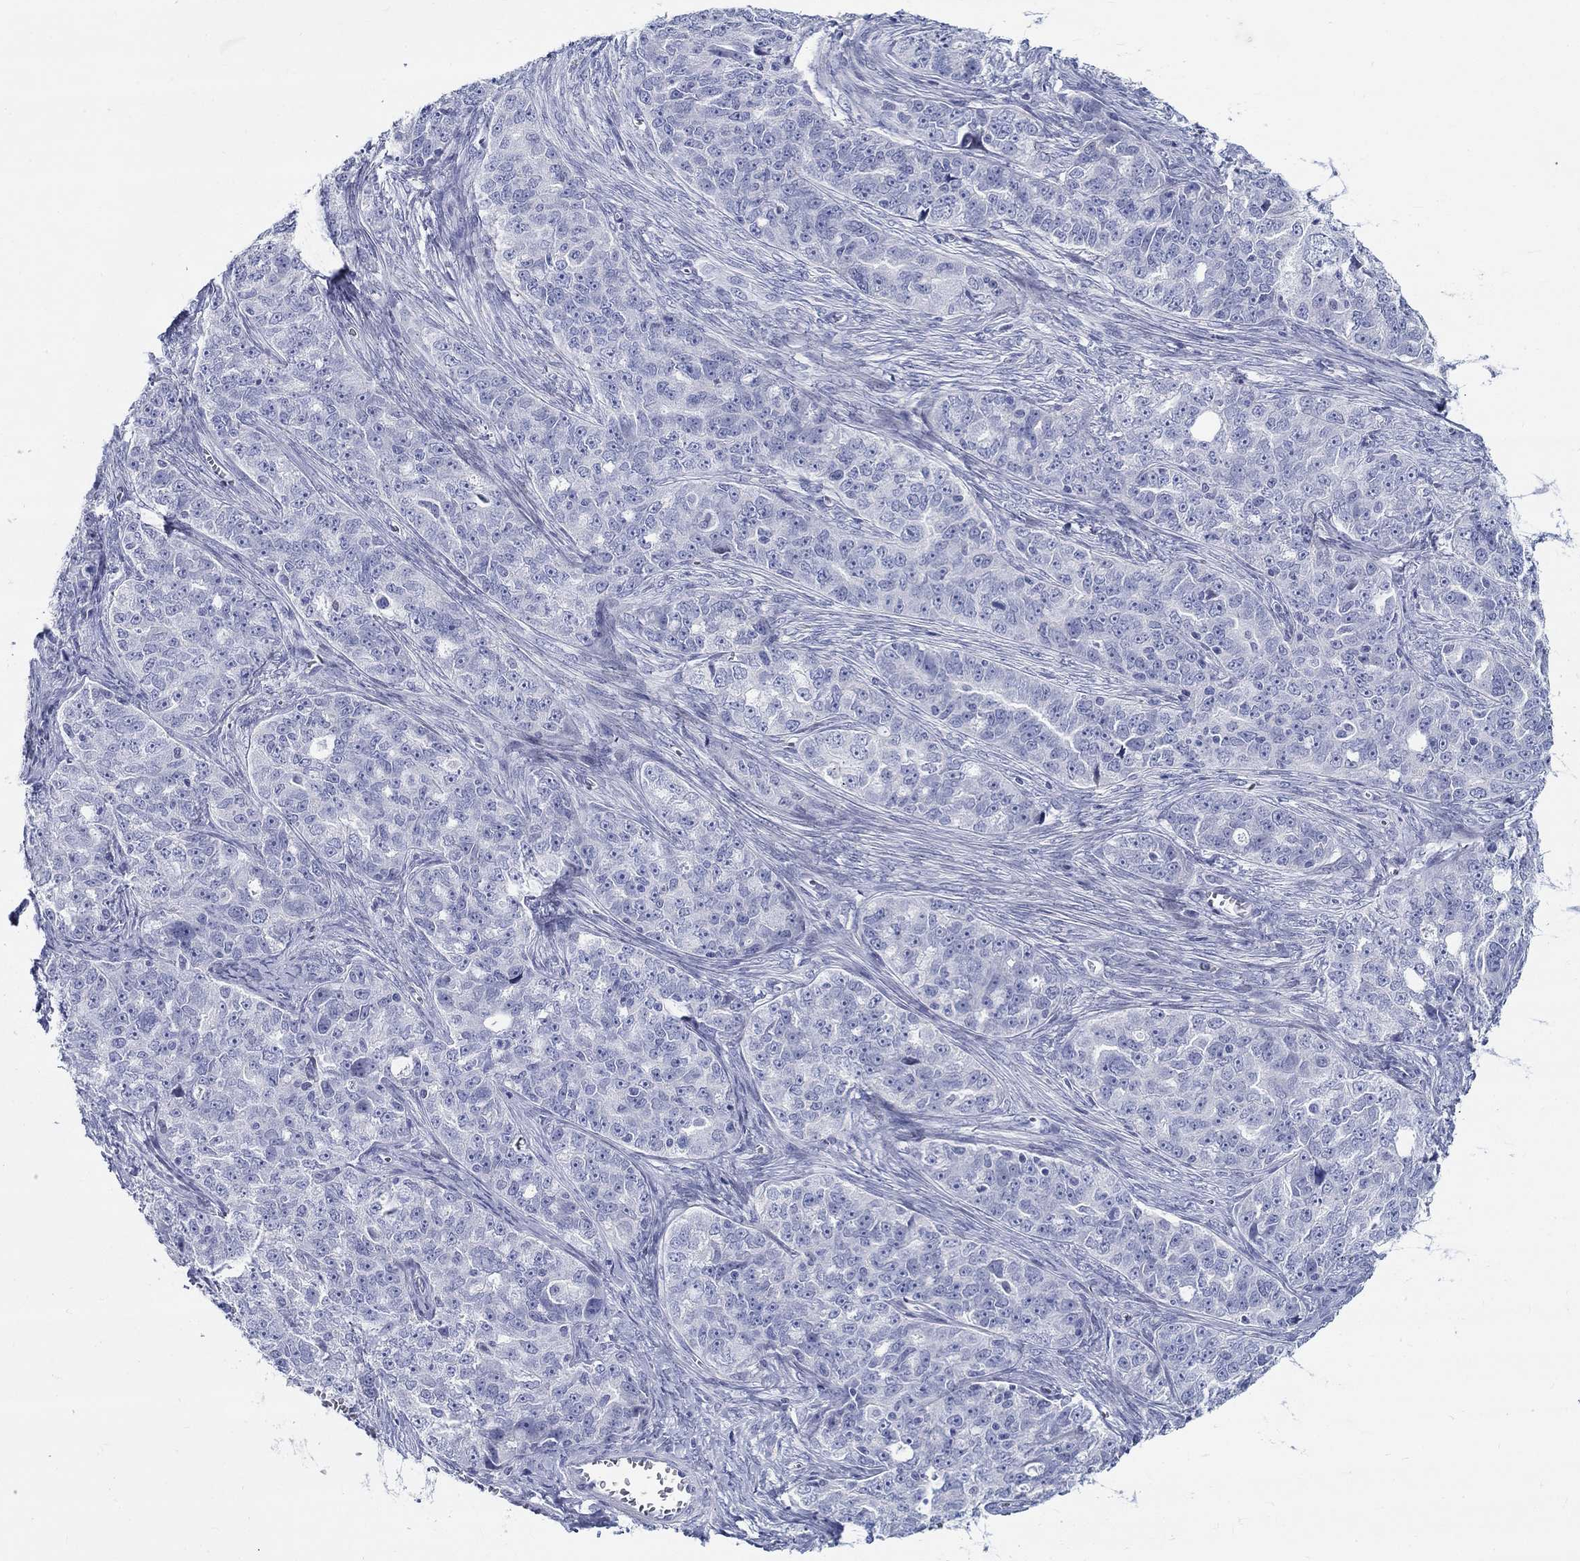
{"staining": {"intensity": "negative", "quantity": "none", "location": "none"}, "tissue": "ovarian cancer", "cell_type": "Tumor cells", "image_type": "cancer", "snomed": [{"axis": "morphology", "description": "Cystadenocarcinoma, serous, NOS"}, {"axis": "topography", "description": "Ovary"}], "caption": "Immunohistochemistry (IHC) of human serous cystadenocarcinoma (ovarian) demonstrates no expression in tumor cells. (Immunohistochemistry (IHC), brightfield microscopy, high magnification).", "gene": "CRYGS", "patient": {"sex": "female", "age": 51}}